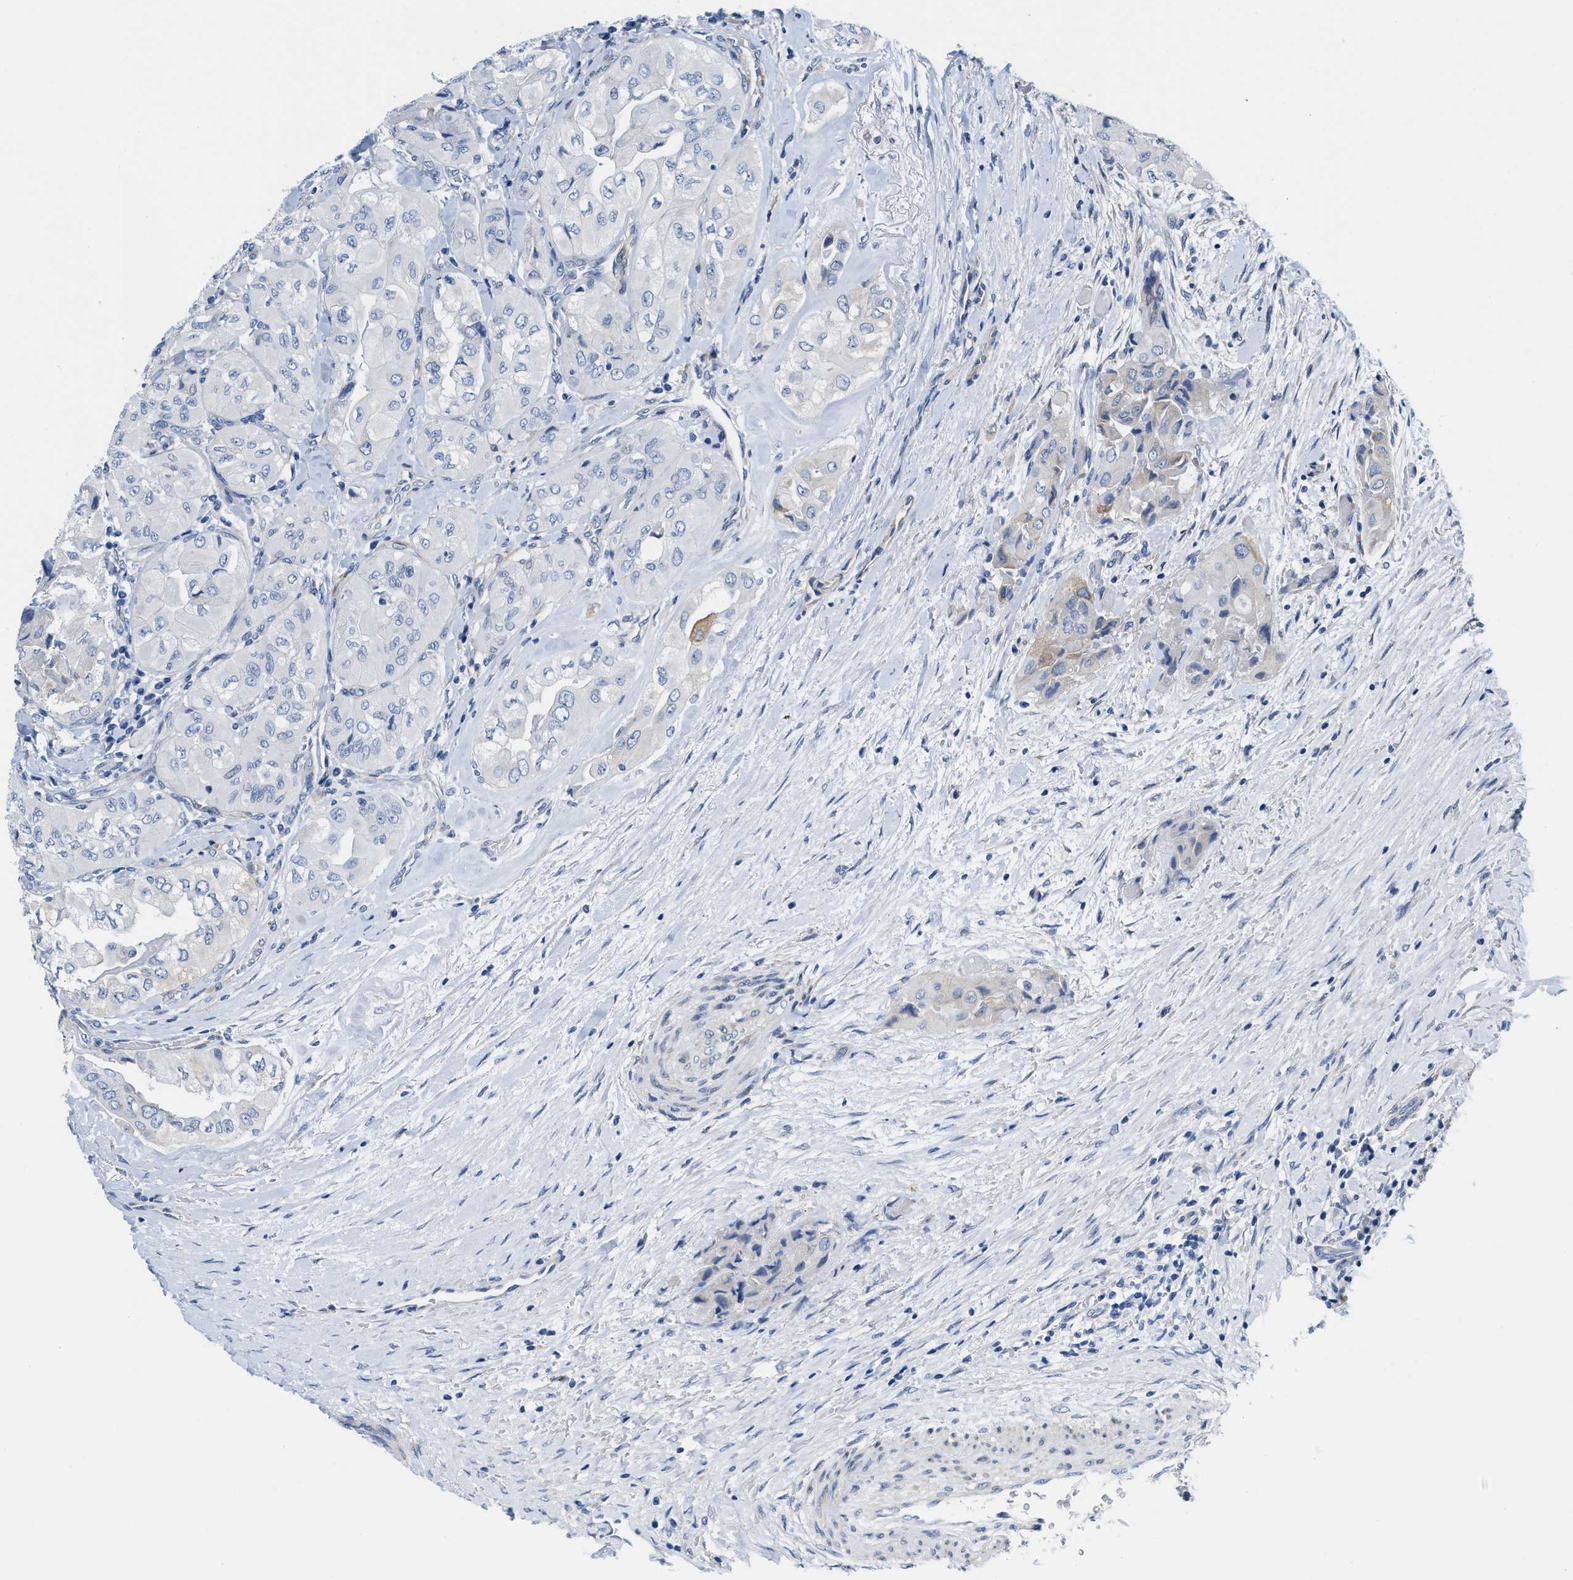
{"staining": {"intensity": "negative", "quantity": "none", "location": "none"}, "tissue": "thyroid cancer", "cell_type": "Tumor cells", "image_type": "cancer", "snomed": [{"axis": "morphology", "description": "Papillary adenocarcinoma, NOS"}, {"axis": "topography", "description": "Thyroid gland"}], "caption": "The immunohistochemistry histopathology image has no significant staining in tumor cells of papillary adenocarcinoma (thyroid) tissue. (DAB (3,3'-diaminobenzidine) immunohistochemistry, high magnification).", "gene": "DSCAM", "patient": {"sex": "female", "age": 59}}